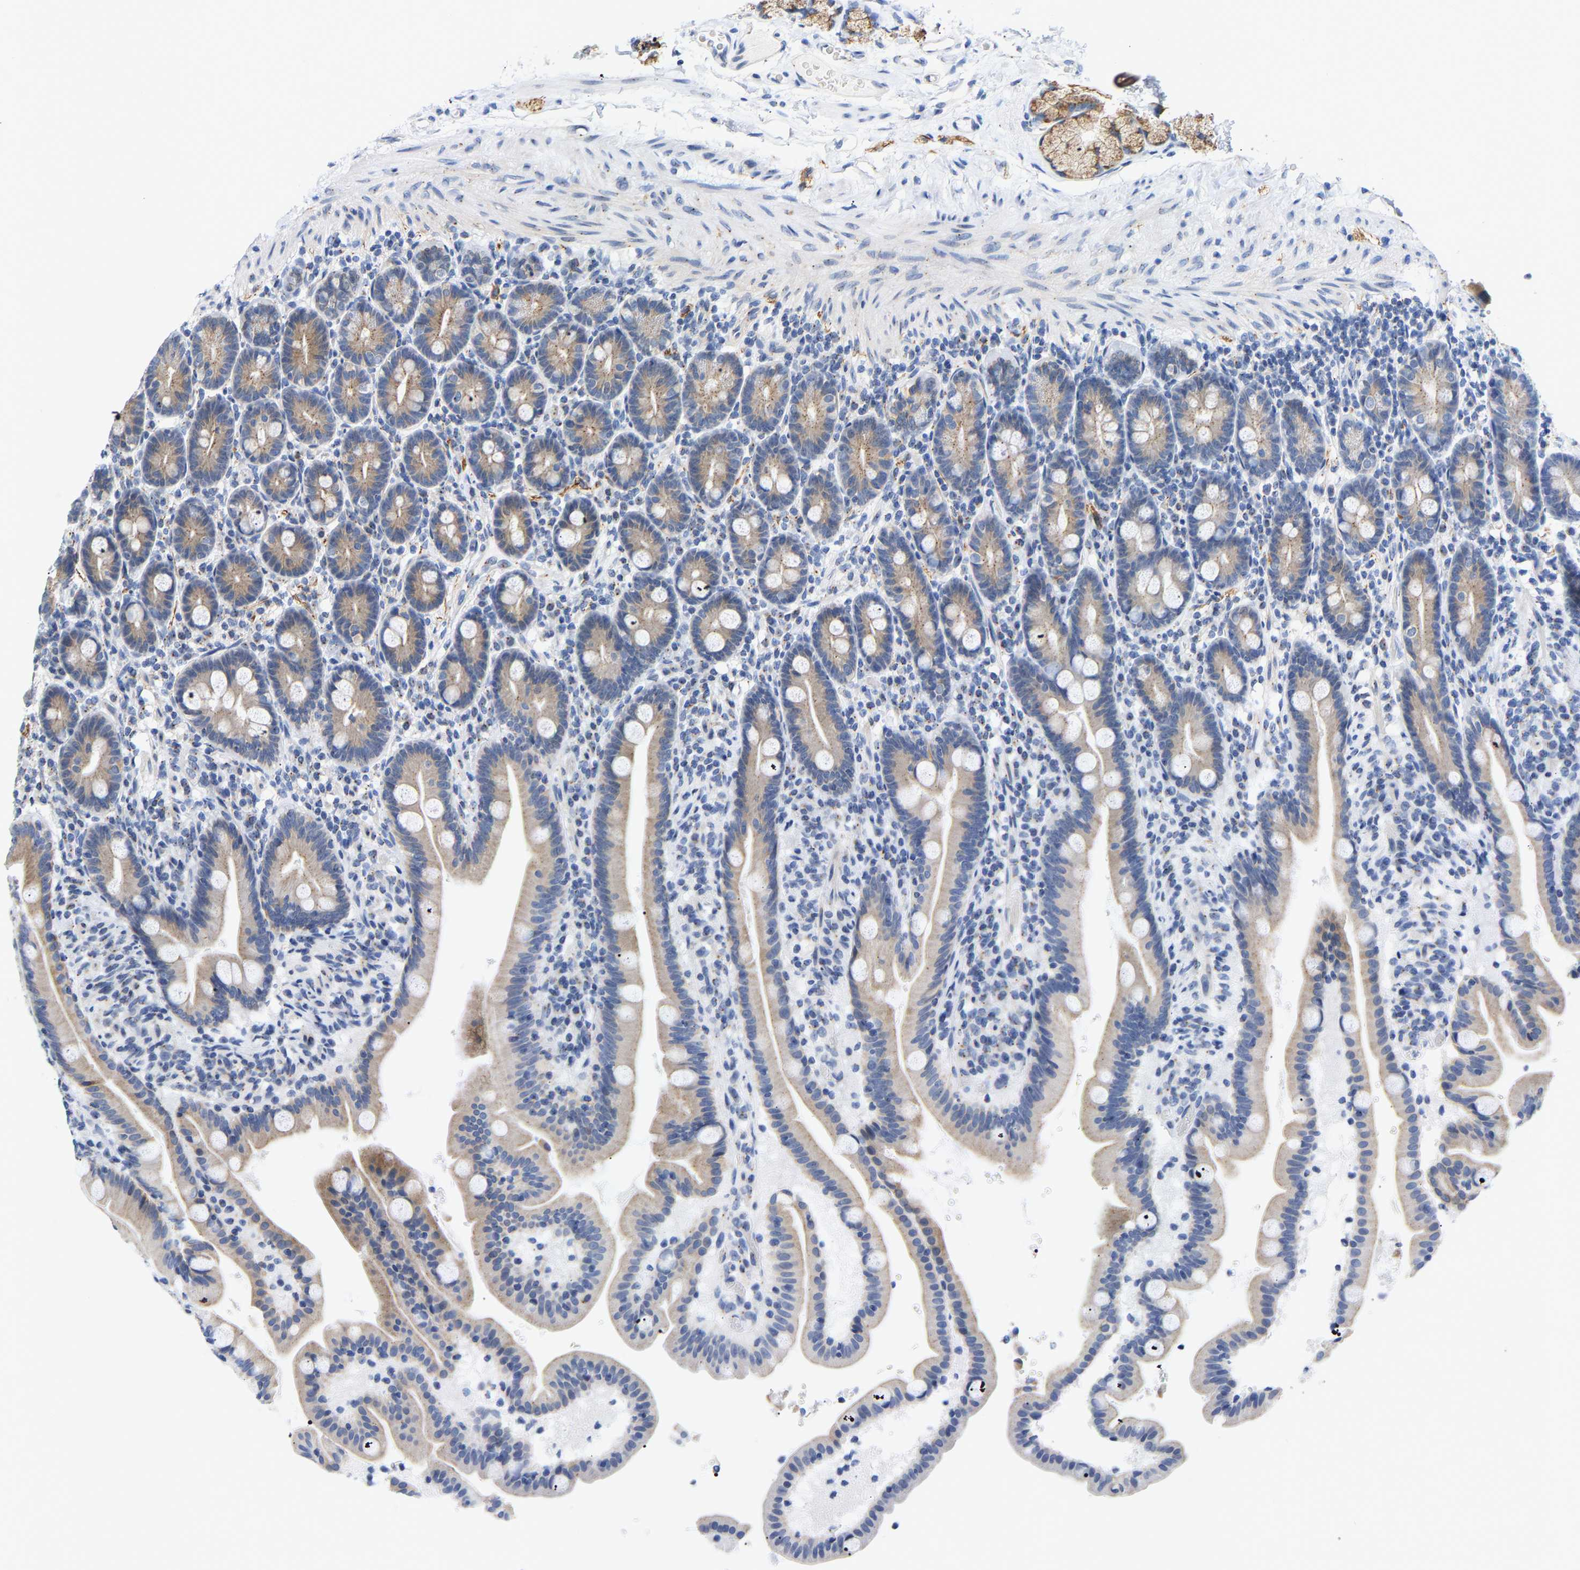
{"staining": {"intensity": "moderate", "quantity": ">75%", "location": "cytoplasmic/membranous"}, "tissue": "duodenum", "cell_type": "Glandular cells", "image_type": "normal", "snomed": [{"axis": "morphology", "description": "Normal tissue, NOS"}, {"axis": "topography", "description": "Duodenum"}], "caption": "A brown stain labels moderate cytoplasmic/membranous expression of a protein in glandular cells of normal human duodenum. (DAB (3,3'-diaminobenzidine) IHC, brown staining for protein, blue staining for nuclei).", "gene": "PCNT", "patient": {"sex": "male", "age": 54}}